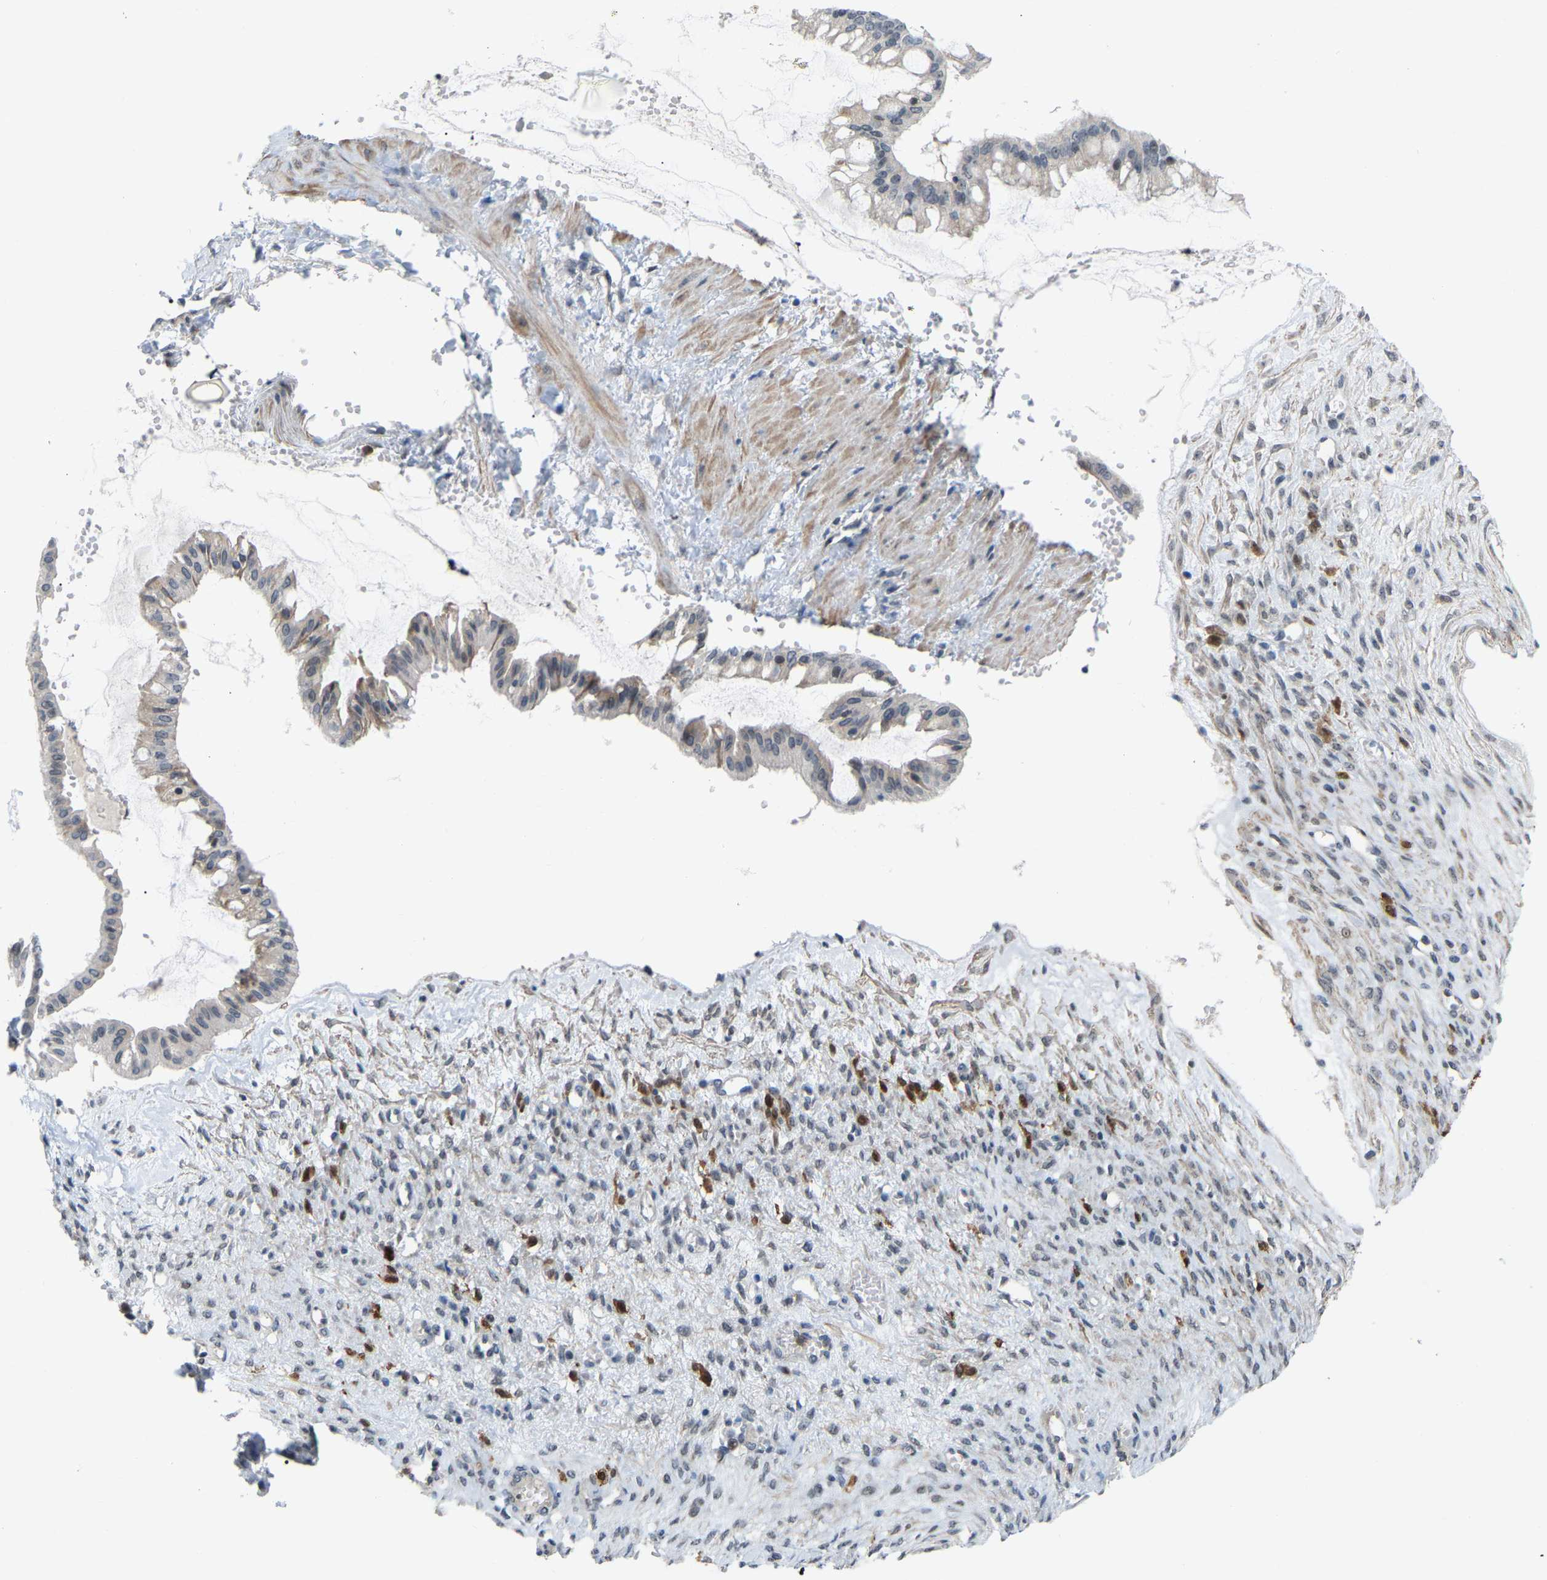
{"staining": {"intensity": "negative", "quantity": "none", "location": "none"}, "tissue": "ovarian cancer", "cell_type": "Tumor cells", "image_type": "cancer", "snomed": [{"axis": "morphology", "description": "Cystadenocarcinoma, mucinous, NOS"}, {"axis": "topography", "description": "Ovary"}], "caption": "Tumor cells show no significant staining in ovarian mucinous cystadenocarcinoma.", "gene": "CROT", "patient": {"sex": "female", "age": 73}}